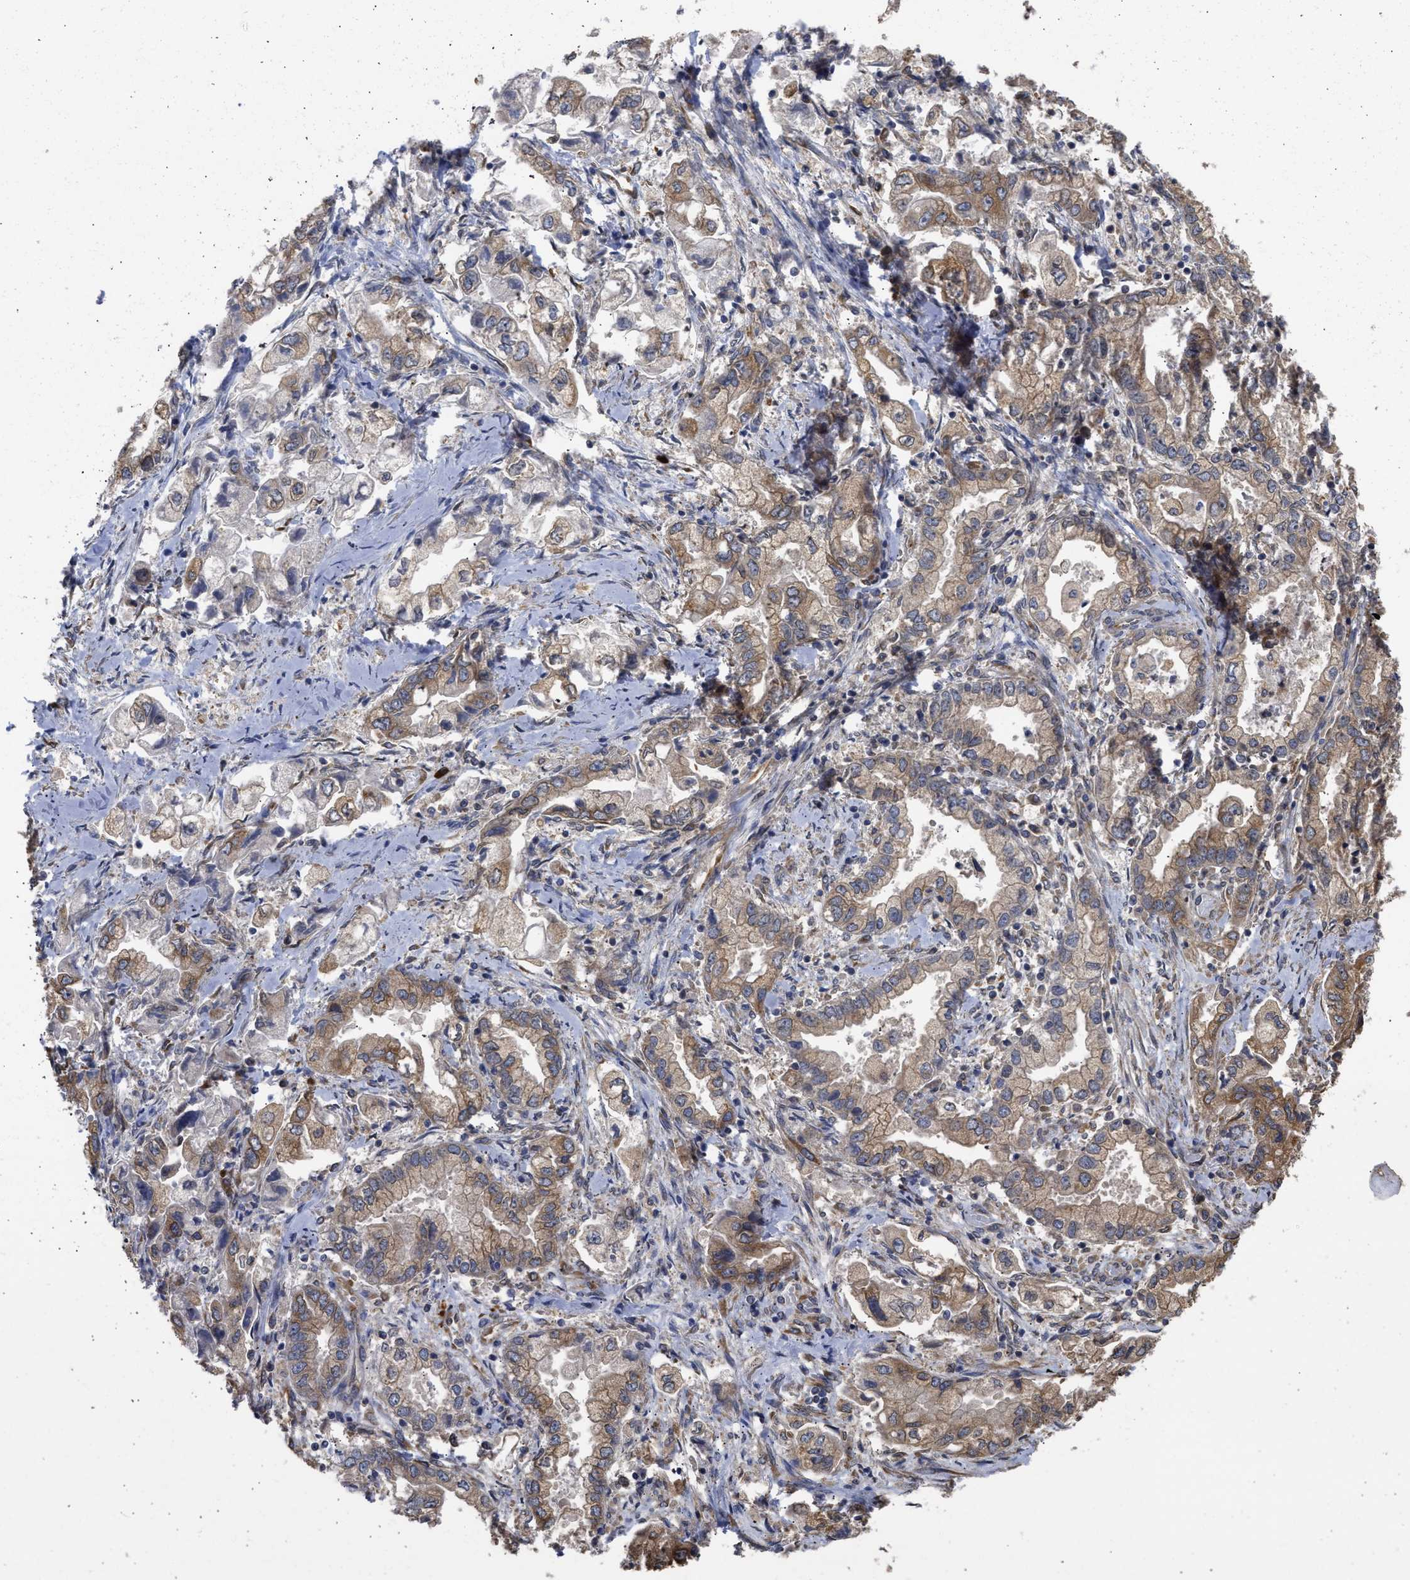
{"staining": {"intensity": "moderate", "quantity": ">75%", "location": "cytoplasmic/membranous"}, "tissue": "stomach cancer", "cell_type": "Tumor cells", "image_type": "cancer", "snomed": [{"axis": "morphology", "description": "Normal tissue, NOS"}, {"axis": "morphology", "description": "Adenocarcinoma, NOS"}, {"axis": "topography", "description": "Stomach"}], "caption": "Moderate cytoplasmic/membranous staining for a protein is seen in approximately >75% of tumor cells of stomach cancer (adenocarcinoma) using IHC.", "gene": "DNAJC1", "patient": {"sex": "male", "age": 62}}